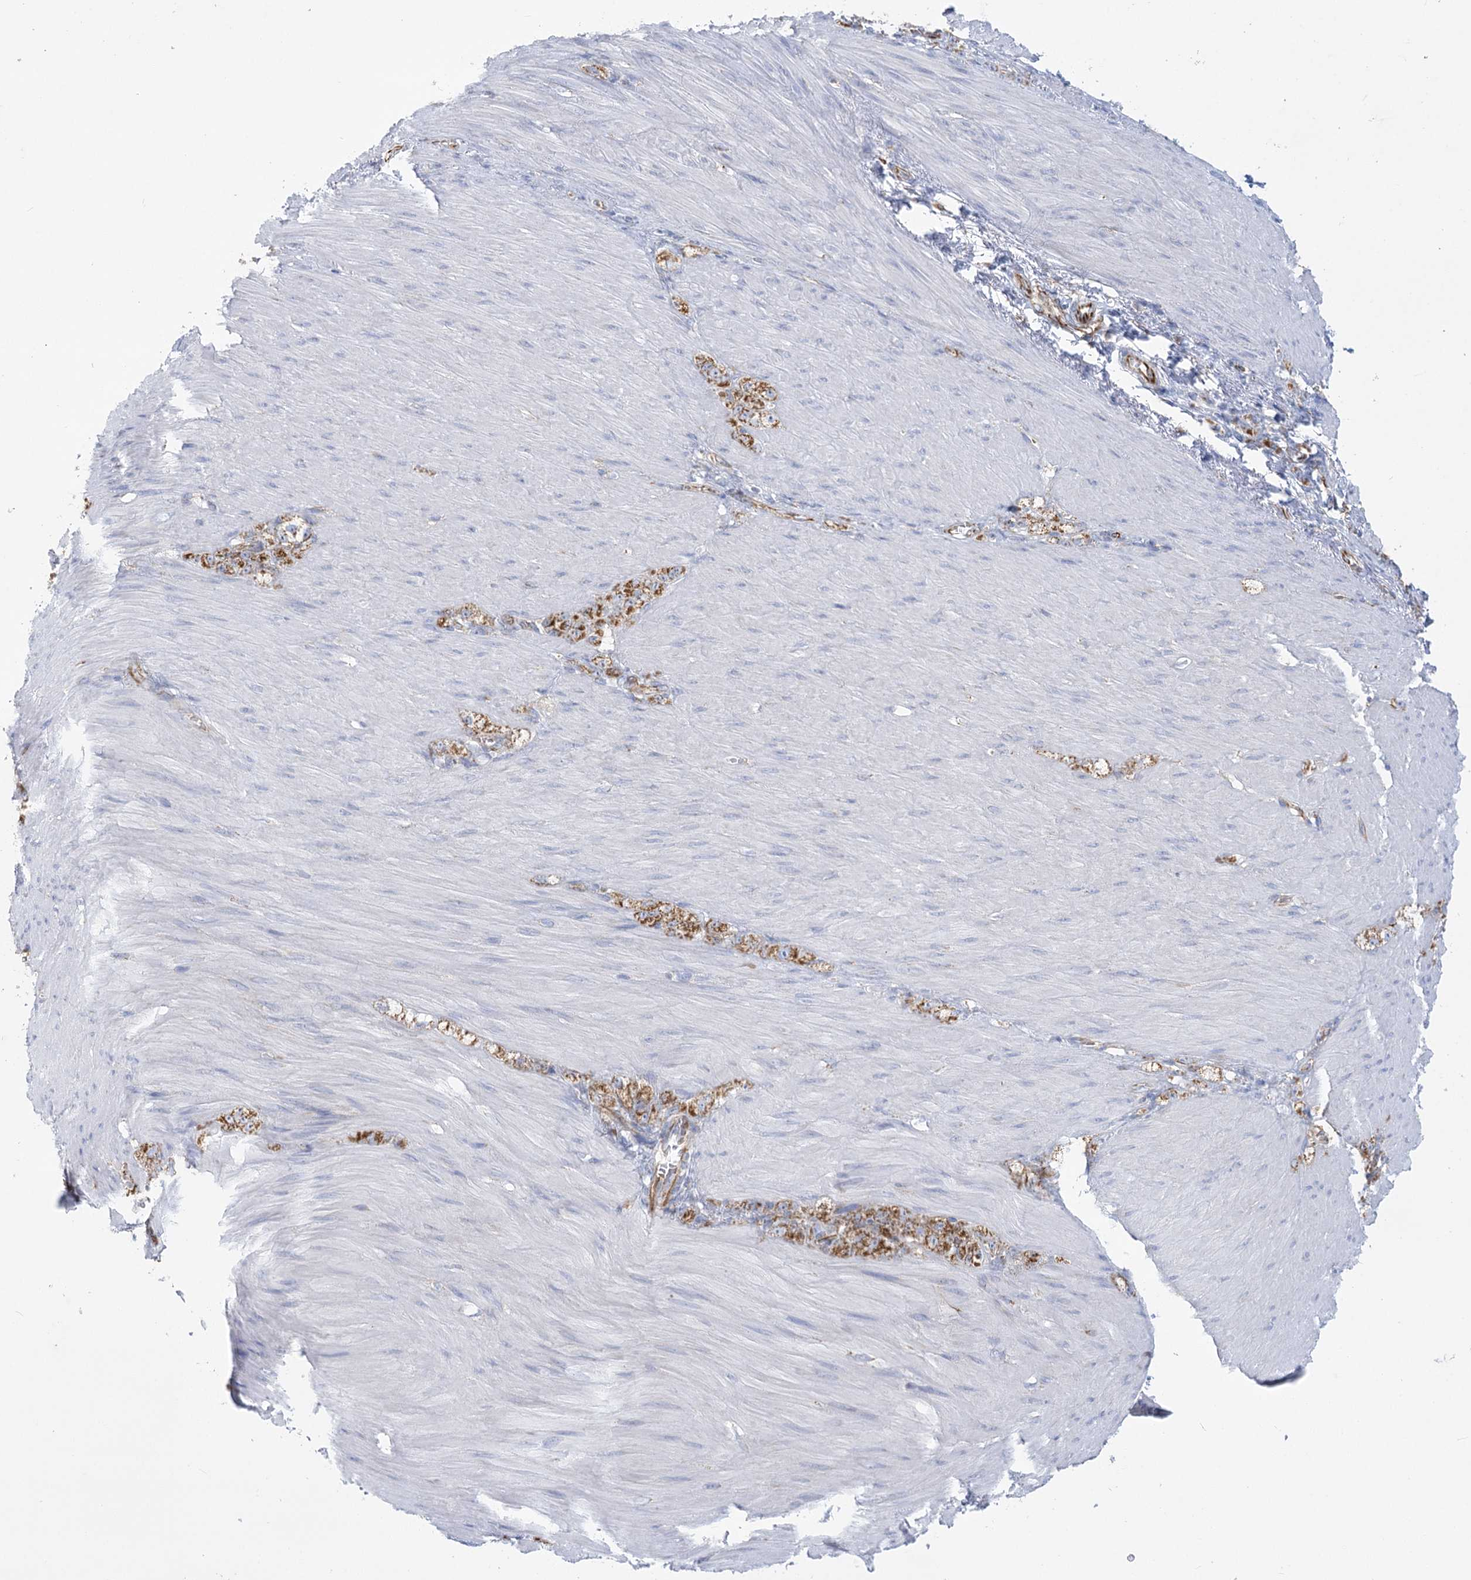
{"staining": {"intensity": "strong", "quantity": ">75%", "location": "cytoplasmic/membranous"}, "tissue": "stomach cancer", "cell_type": "Tumor cells", "image_type": "cancer", "snomed": [{"axis": "morphology", "description": "Normal tissue, NOS"}, {"axis": "morphology", "description": "Adenocarcinoma, NOS"}, {"axis": "topography", "description": "Stomach"}], "caption": "Immunohistochemical staining of stomach cancer demonstrates high levels of strong cytoplasmic/membranous protein staining in about >75% of tumor cells. The staining was performed using DAB, with brown indicating positive protein expression. Nuclei are stained blue with hematoxylin.", "gene": "DHTKD1", "patient": {"sex": "male", "age": 82}}